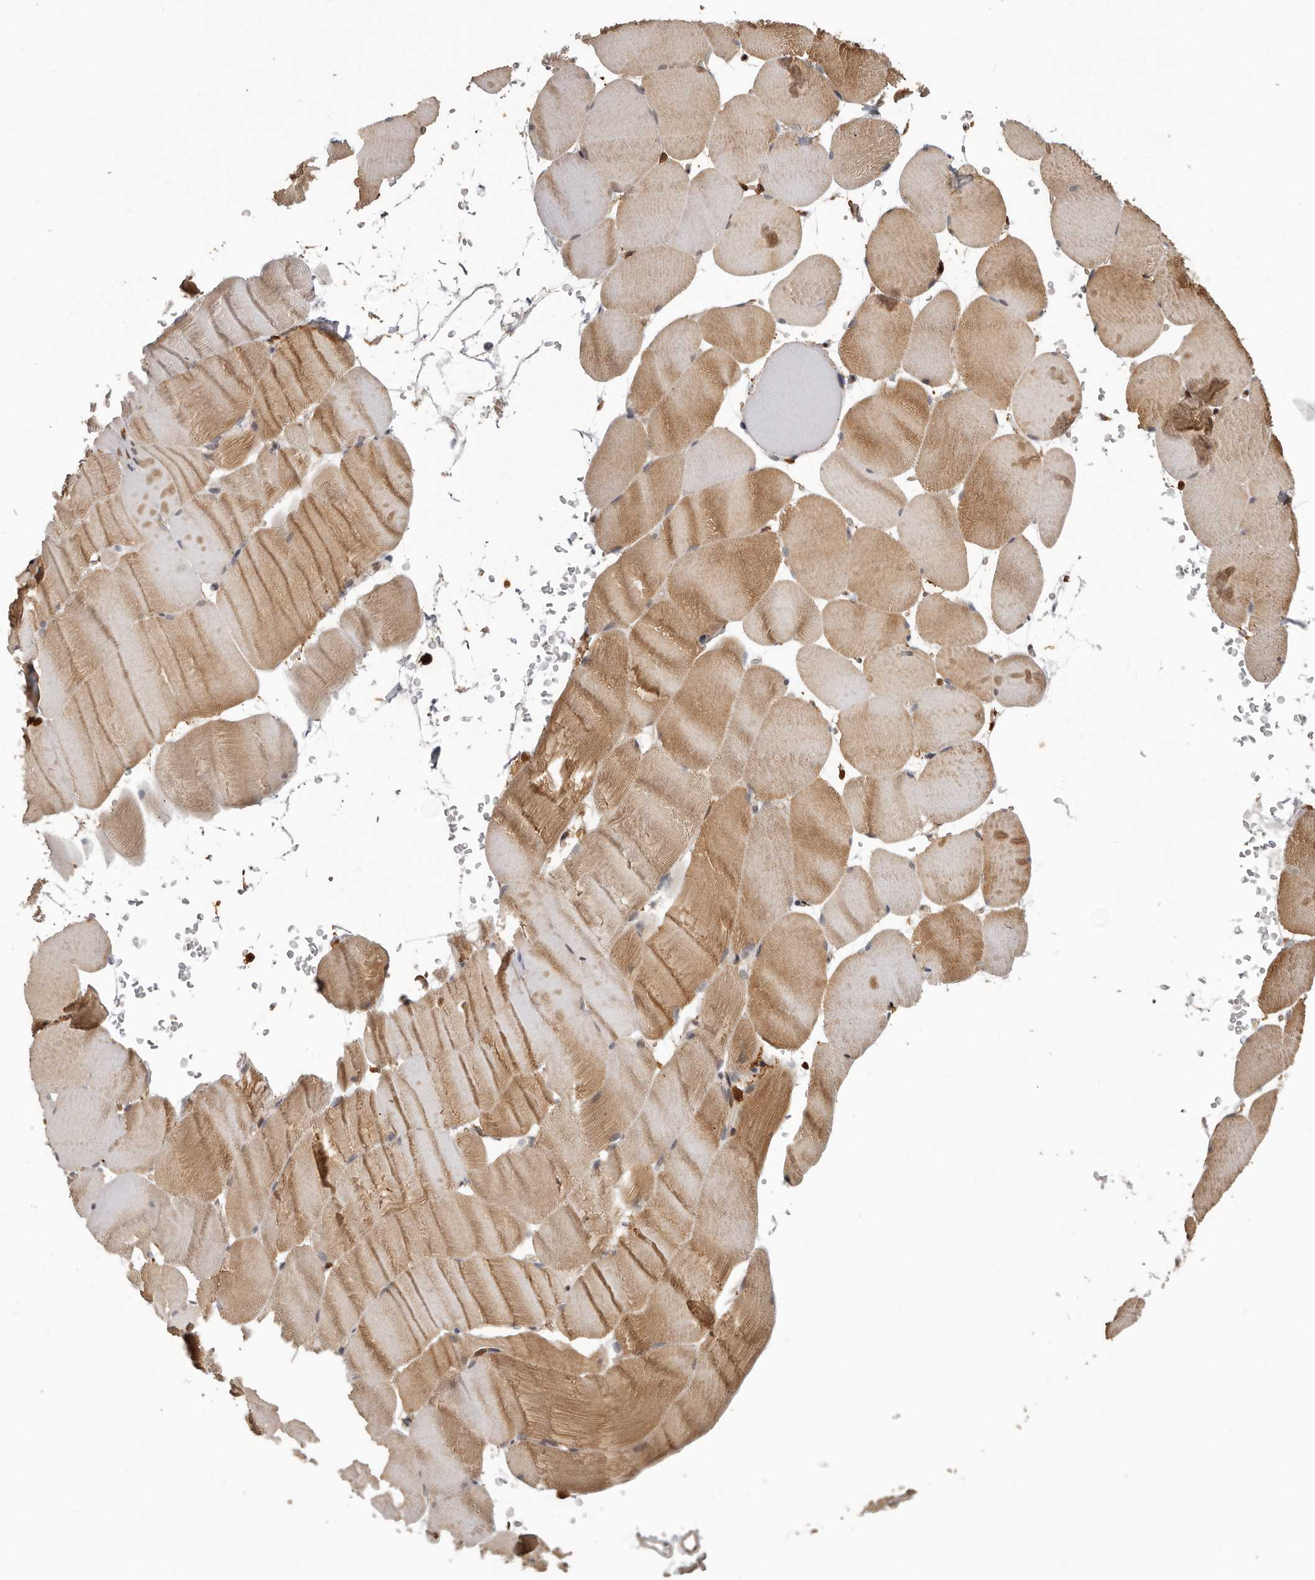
{"staining": {"intensity": "moderate", "quantity": "25%-75%", "location": "cytoplasmic/membranous"}, "tissue": "skeletal muscle", "cell_type": "Myocytes", "image_type": "normal", "snomed": [{"axis": "morphology", "description": "Normal tissue, NOS"}, {"axis": "topography", "description": "Skeletal muscle"}, {"axis": "topography", "description": "Parathyroid gland"}], "caption": "This histopathology image shows IHC staining of benign skeletal muscle, with medium moderate cytoplasmic/membranous expression in about 25%-75% of myocytes.", "gene": "PRR12", "patient": {"sex": "female", "age": 37}}